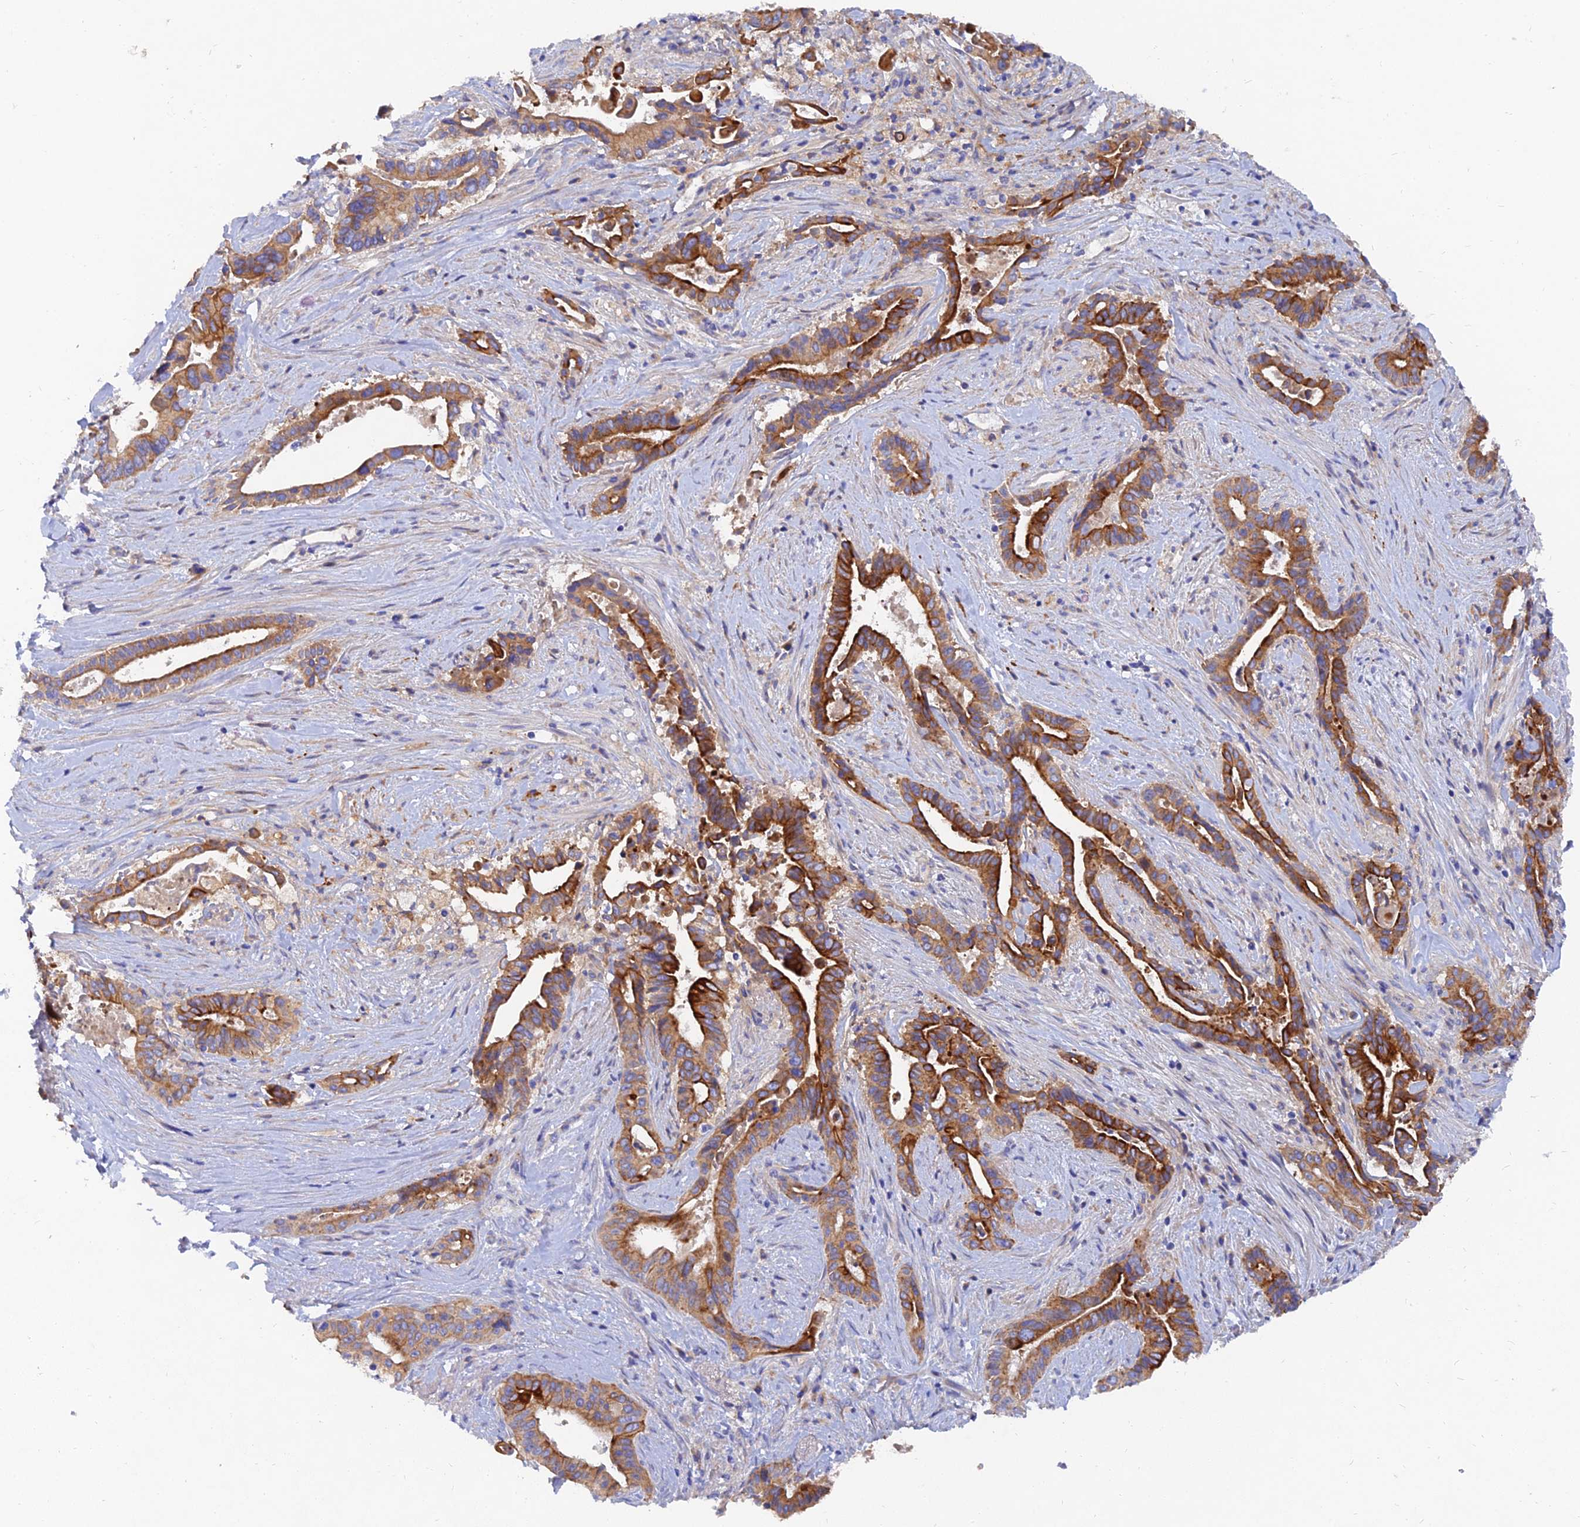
{"staining": {"intensity": "strong", "quantity": ">75%", "location": "cytoplasmic/membranous"}, "tissue": "pancreatic cancer", "cell_type": "Tumor cells", "image_type": "cancer", "snomed": [{"axis": "morphology", "description": "Adenocarcinoma, NOS"}, {"axis": "topography", "description": "Pancreas"}], "caption": "Pancreatic cancer (adenocarcinoma) tissue shows strong cytoplasmic/membranous expression in about >75% of tumor cells, visualized by immunohistochemistry.", "gene": "MROH1", "patient": {"sex": "female", "age": 77}}